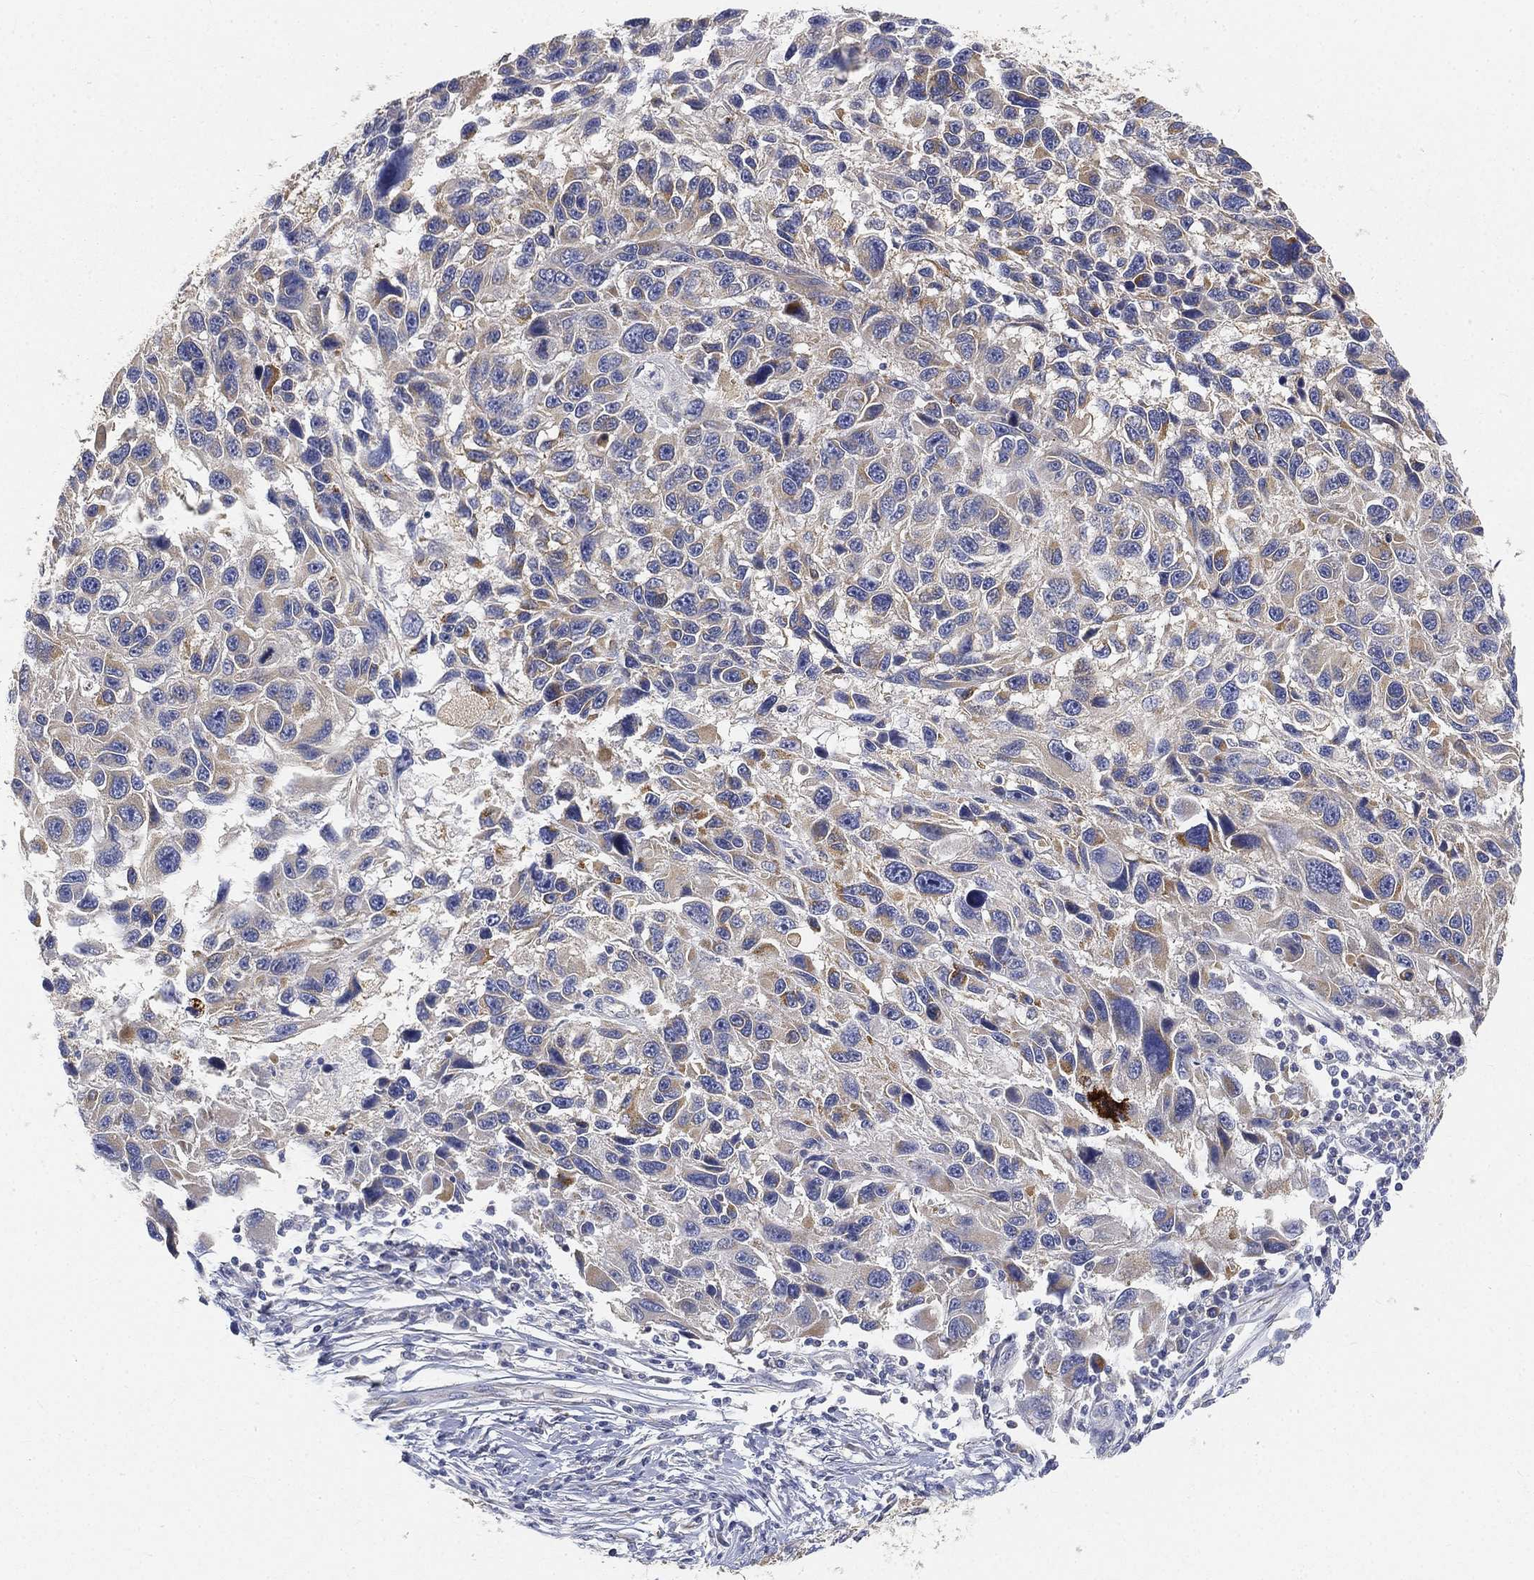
{"staining": {"intensity": "moderate", "quantity": "25%-75%", "location": "cytoplasmic/membranous"}, "tissue": "melanoma", "cell_type": "Tumor cells", "image_type": "cancer", "snomed": [{"axis": "morphology", "description": "Malignant melanoma, NOS"}, {"axis": "topography", "description": "Skin"}], "caption": "Immunohistochemical staining of melanoma exhibits medium levels of moderate cytoplasmic/membranous staining in approximately 25%-75% of tumor cells.", "gene": "TMEM25", "patient": {"sex": "male", "age": 53}}